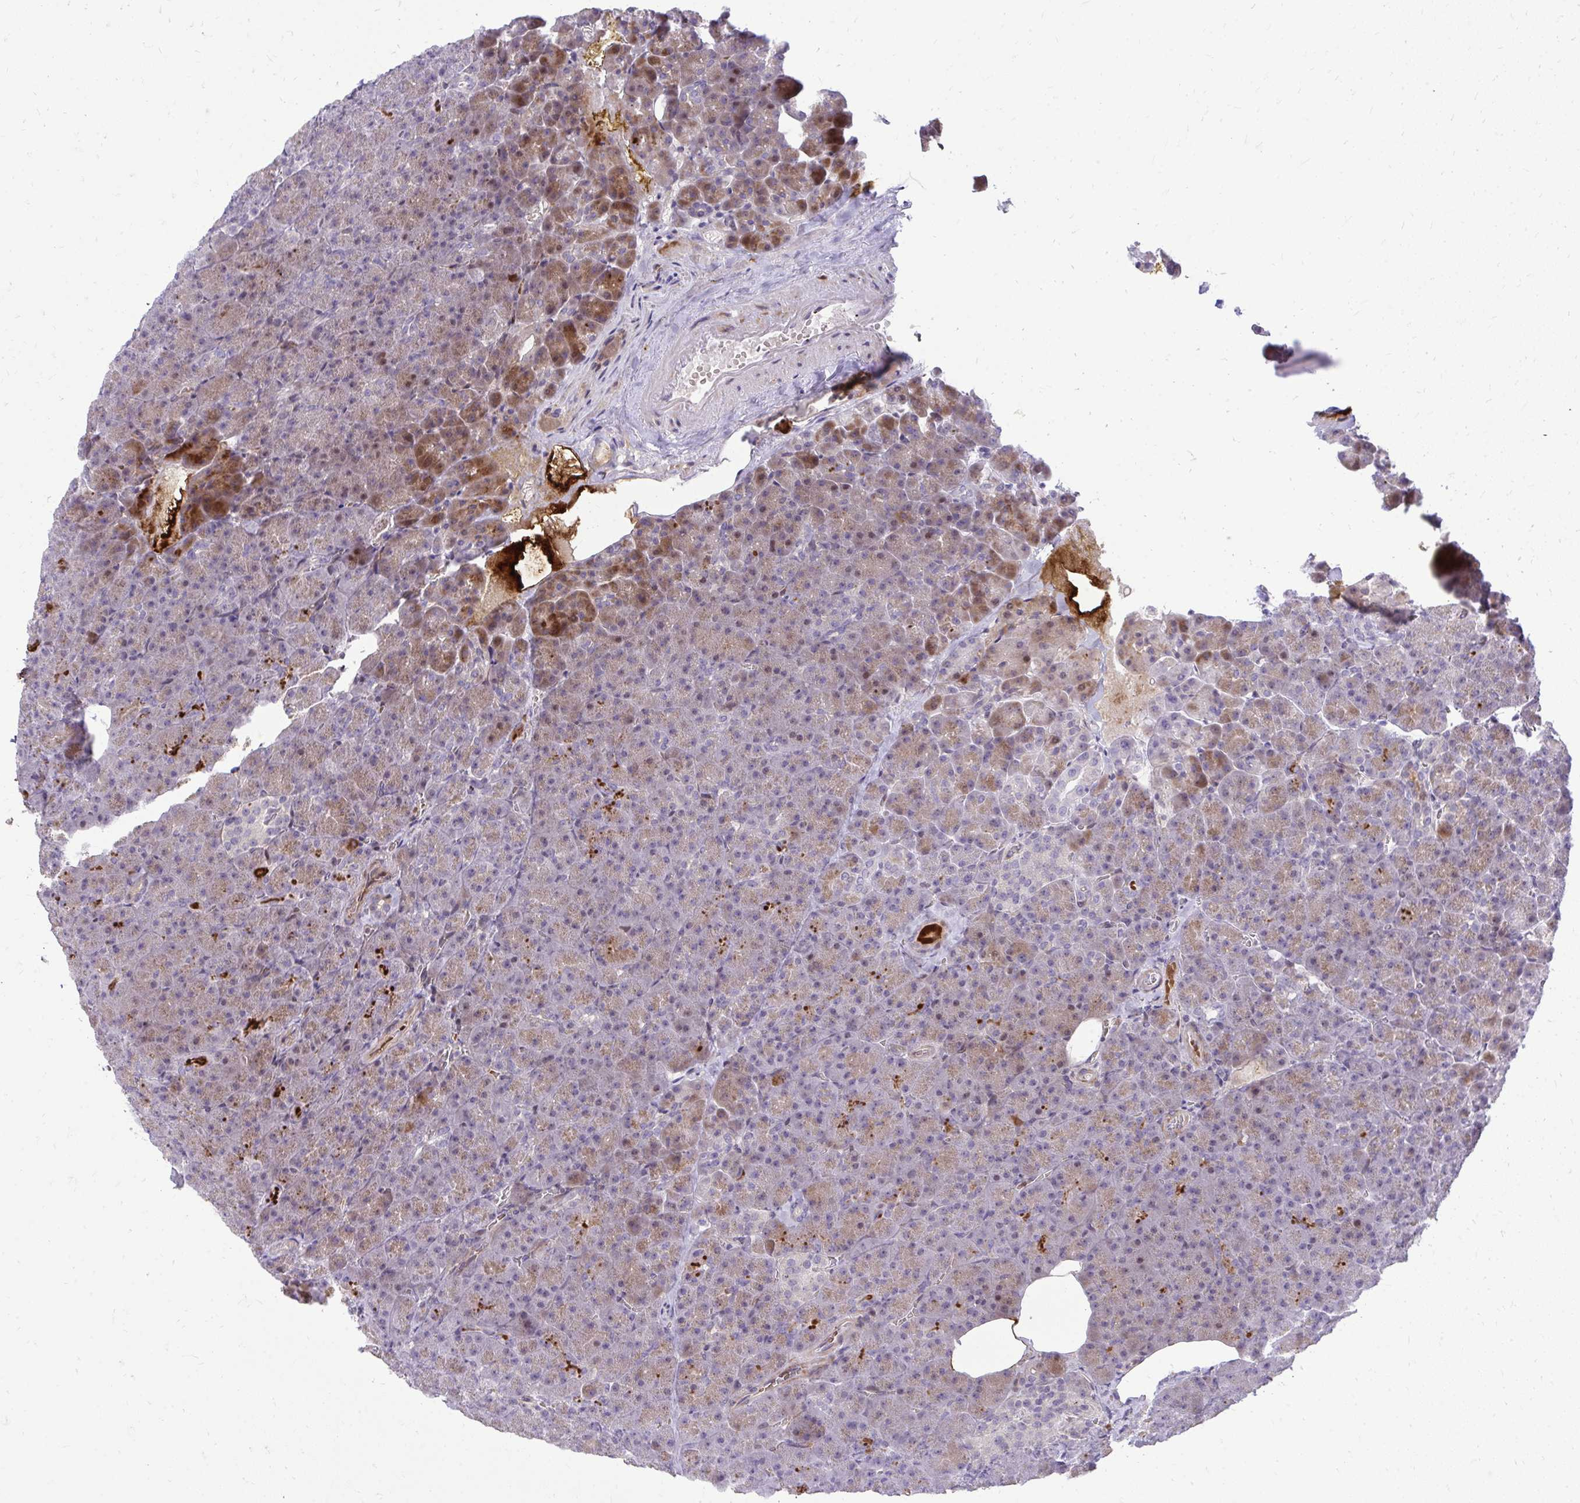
{"staining": {"intensity": "weak", "quantity": ">75%", "location": "cytoplasmic/membranous,nuclear"}, "tissue": "pancreas", "cell_type": "Exocrine glandular cells", "image_type": "normal", "snomed": [{"axis": "morphology", "description": "Normal tissue, NOS"}, {"axis": "topography", "description": "Pancreas"}], "caption": "Pancreas stained for a protein (brown) demonstrates weak cytoplasmic/membranous,nuclear positive positivity in about >75% of exocrine glandular cells.", "gene": "DLX4", "patient": {"sex": "female", "age": 74}}